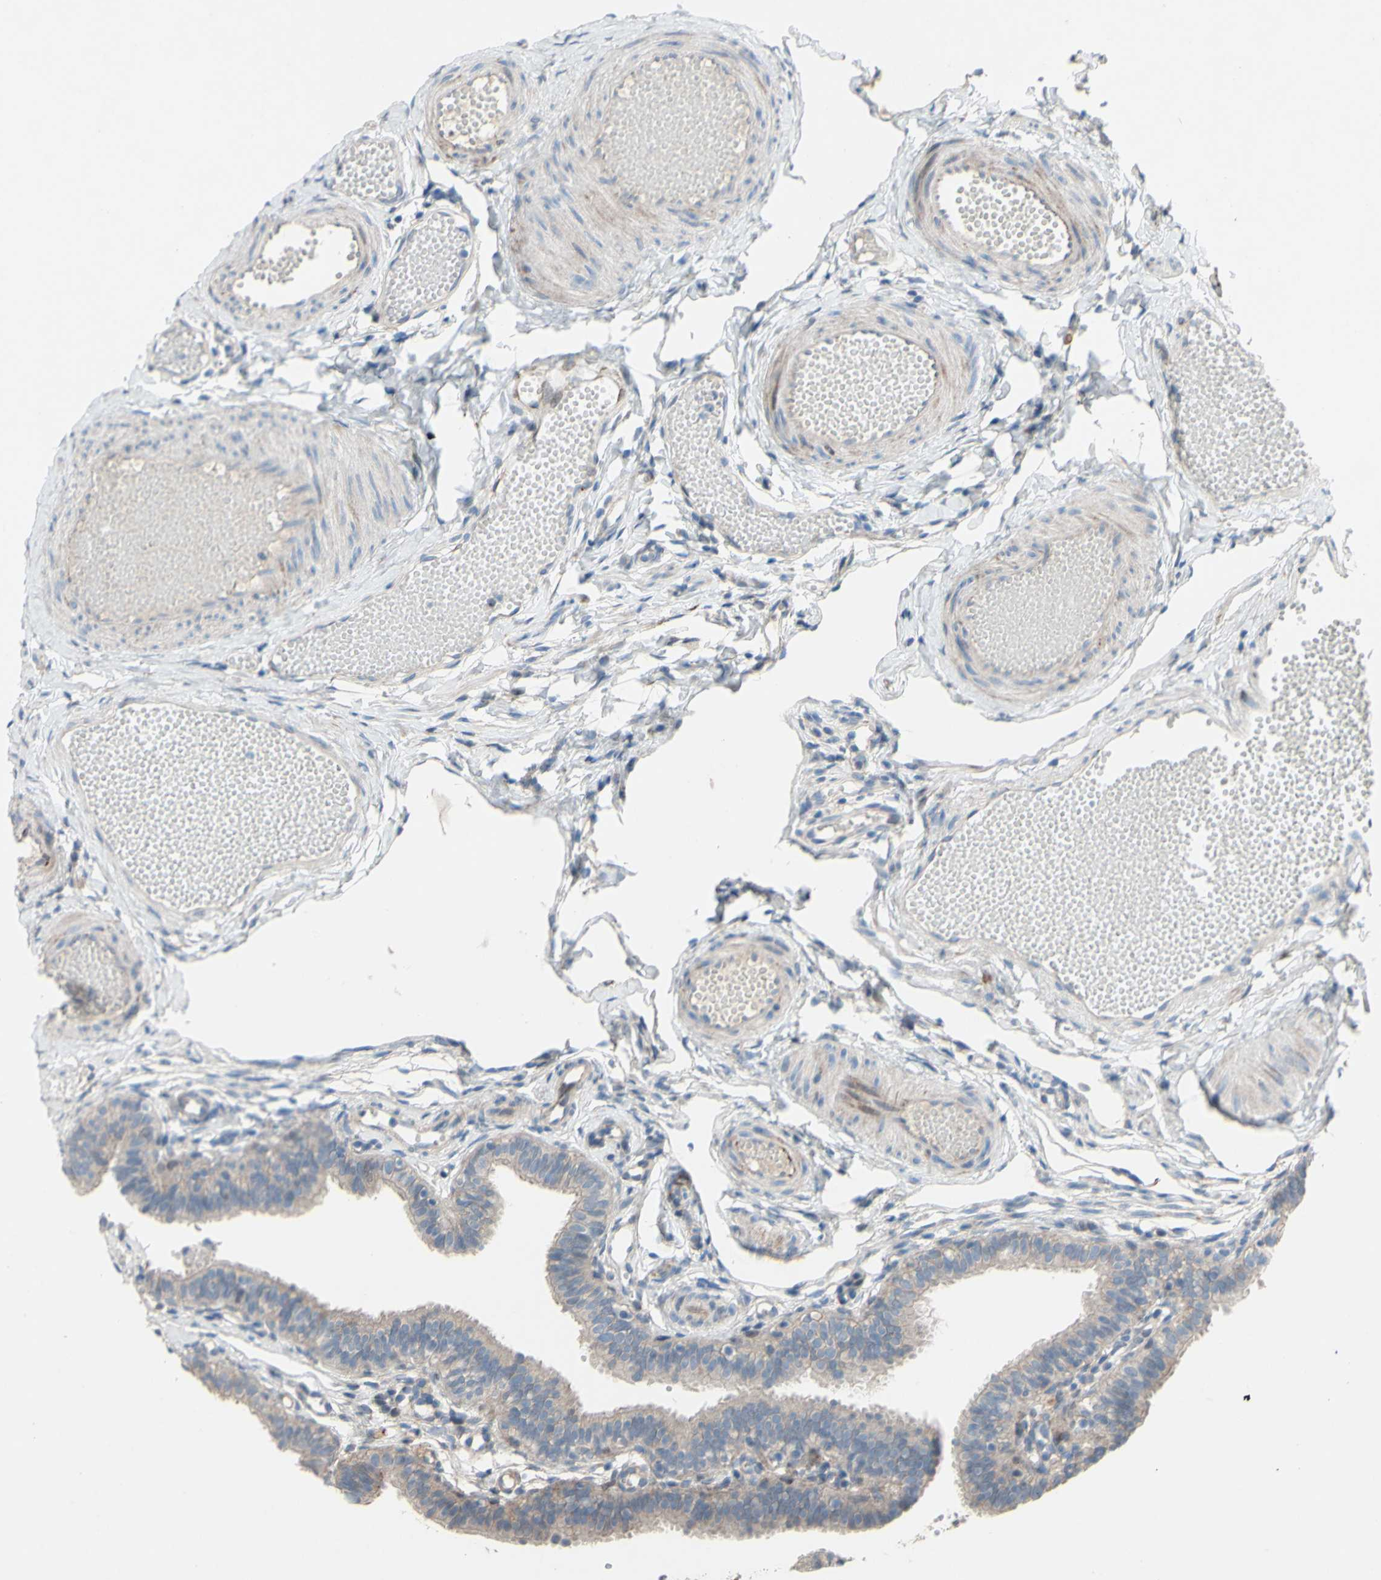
{"staining": {"intensity": "weak", "quantity": ">75%", "location": "cytoplasmic/membranous"}, "tissue": "fallopian tube", "cell_type": "Glandular cells", "image_type": "normal", "snomed": [{"axis": "morphology", "description": "Normal tissue, NOS"}, {"axis": "topography", "description": "Fallopian tube"}, {"axis": "topography", "description": "Placenta"}], "caption": "Human fallopian tube stained for a protein (brown) displays weak cytoplasmic/membranous positive positivity in about >75% of glandular cells.", "gene": "CDCP1", "patient": {"sex": "female", "age": 34}}